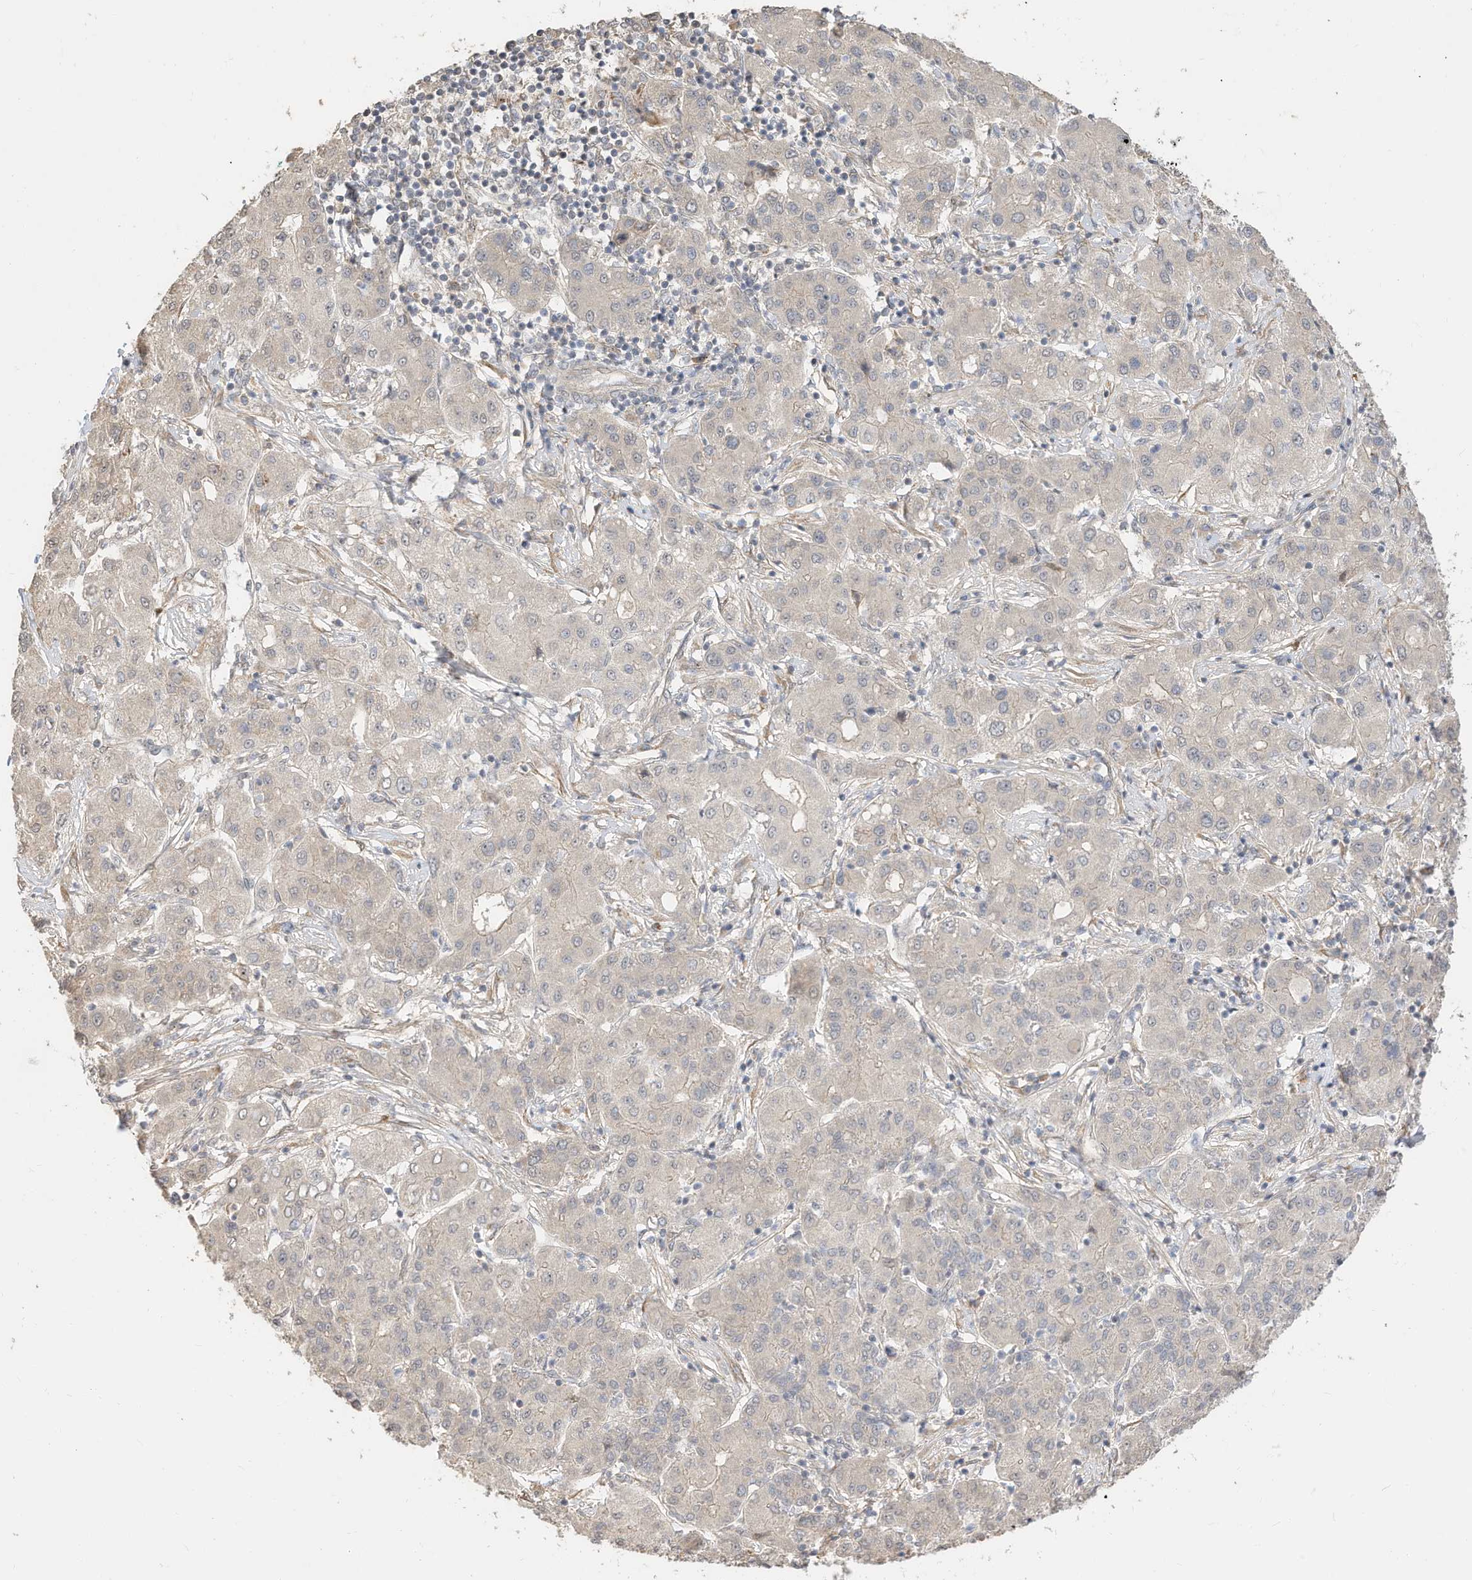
{"staining": {"intensity": "negative", "quantity": "none", "location": "none"}, "tissue": "liver cancer", "cell_type": "Tumor cells", "image_type": "cancer", "snomed": [{"axis": "morphology", "description": "Carcinoma, Hepatocellular, NOS"}, {"axis": "topography", "description": "Liver"}], "caption": "The image exhibits no staining of tumor cells in liver cancer (hepatocellular carcinoma). (Brightfield microscopy of DAB (3,3'-diaminobenzidine) immunohistochemistry at high magnification).", "gene": "CAGE1", "patient": {"sex": "male", "age": 65}}